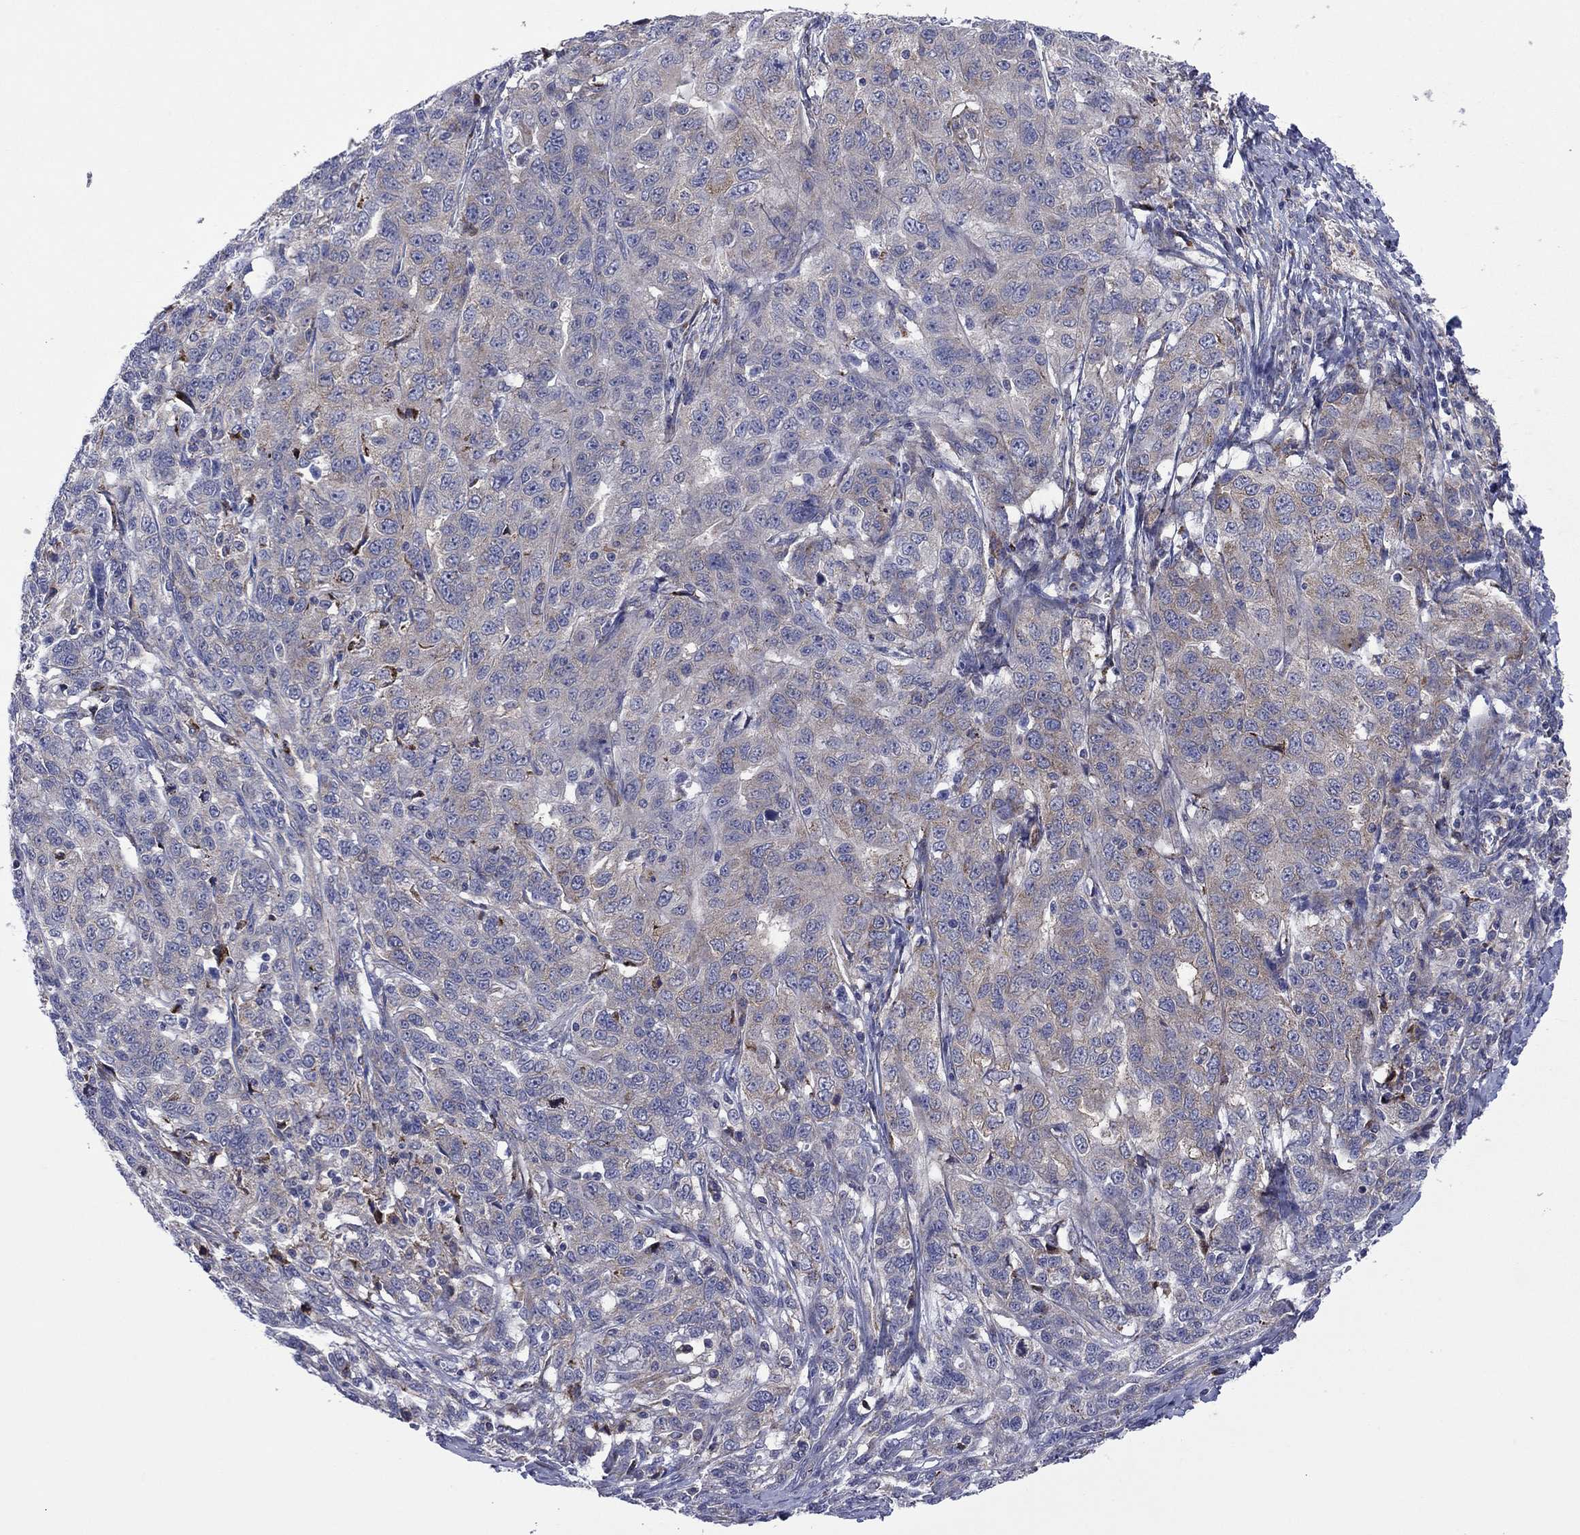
{"staining": {"intensity": "moderate", "quantity": "<25%", "location": "cytoplasmic/membranous"}, "tissue": "ovarian cancer", "cell_type": "Tumor cells", "image_type": "cancer", "snomed": [{"axis": "morphology", "description": "Cystadenocarcinoma, serous, NOS"}, {"axis": "topography", "description": "Ovary"}], "caption": "Human ovarian cancer stained for a protein (brown) displays moderate cytoplasmic/membranous positive staining in about <25% of tumor cells.", "gene": "GPR155", "patient": {"sex": "female", "age": 71}}